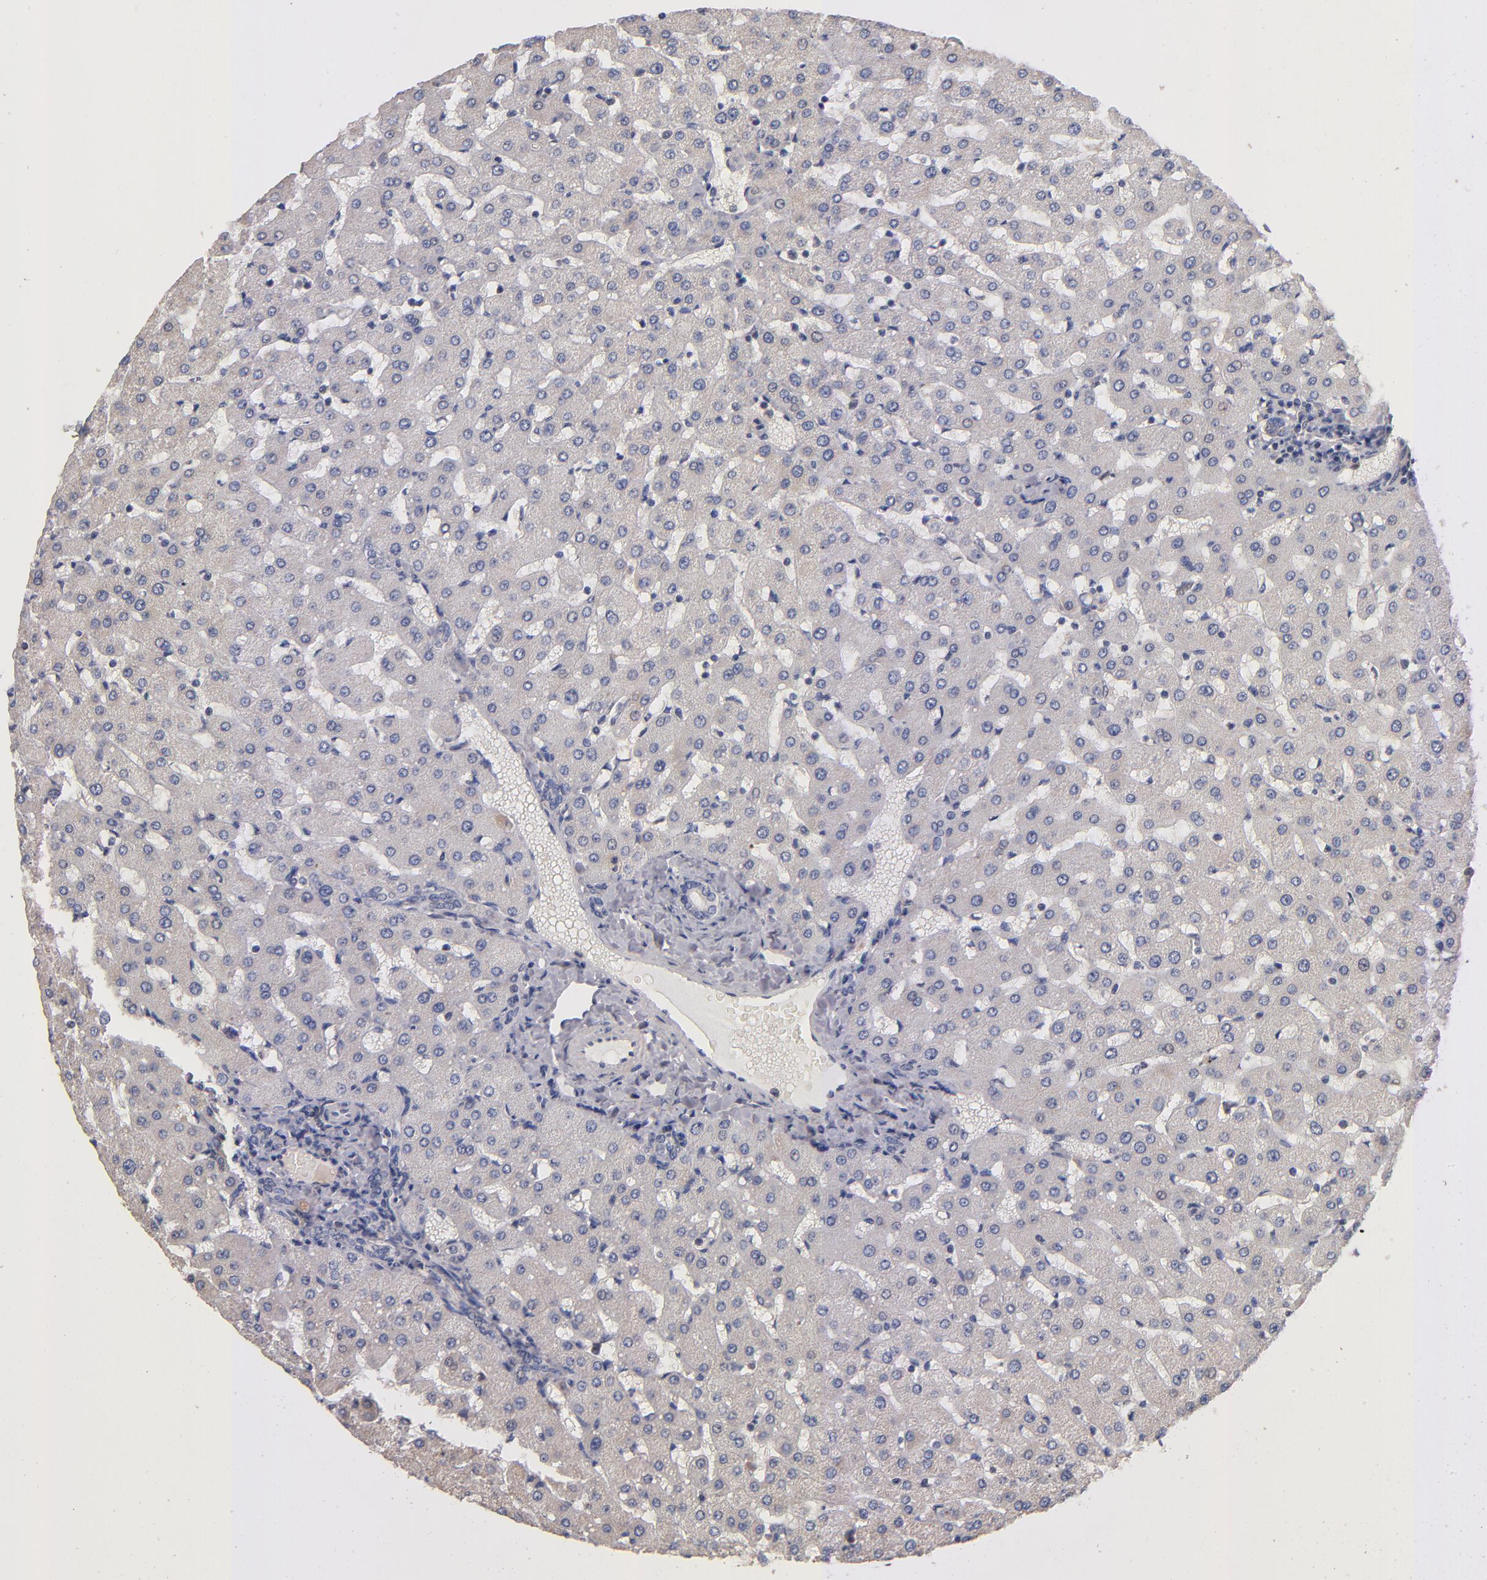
{"staining": {"intensity": "negative", "quantity": "none", "location": "none"}, "tissue": "liver", "cell_type": "Cholangiocytes", "image_type": "normal", "snomed": [{"axis": "morphology", "description": "Normal tissue, NOS"}, {"axis": "topography", "description": "Liver"}], "caption": "Immunohistochemistry (IHC) image of normal liver stained for a protein (brown), which displays no expression in cholangiocytes.", "gene": "DACT1", "patient": {"sex": "female", "age": 27}}